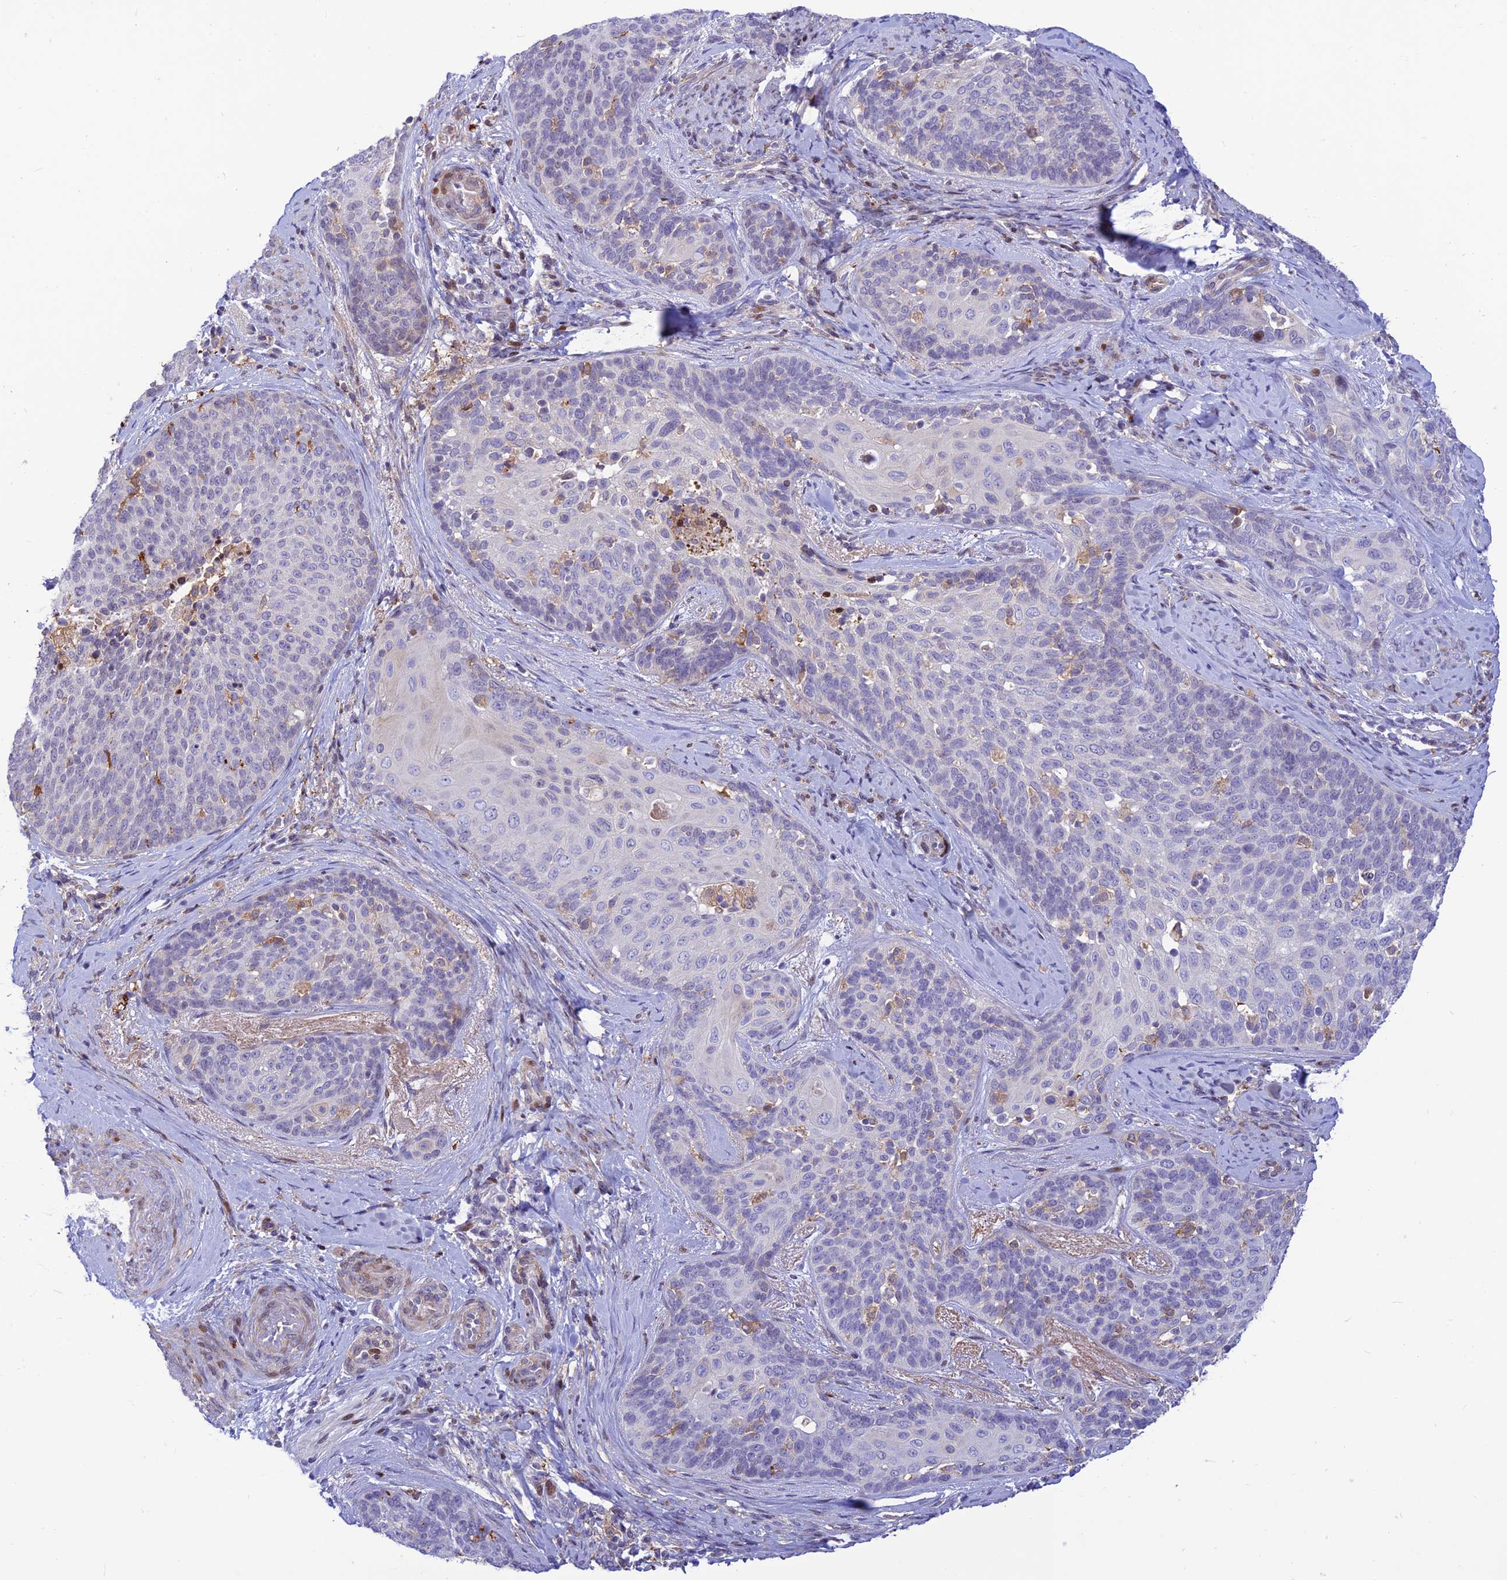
{"staining": {"intensity": "negative", "quantity": "none", "location": "none"}, "tissue": "cervical cancer", "cell_type": "Tumor cells", "image_type": "cancer", "snomed": [{"axis": "morphology", "description": "Squamous cell carcinoma, NOS"}, {"axis": "topography", "description": "Cervix"}], "caption": "IHC photomicrograph of neoplastic tissue: human squamous cell carcinoma (cervical) stained with DAB reveals no significant protein staining in tumor cells.", "gene": "FAM186B", "patient": {"sex": "female", "age": 50}}